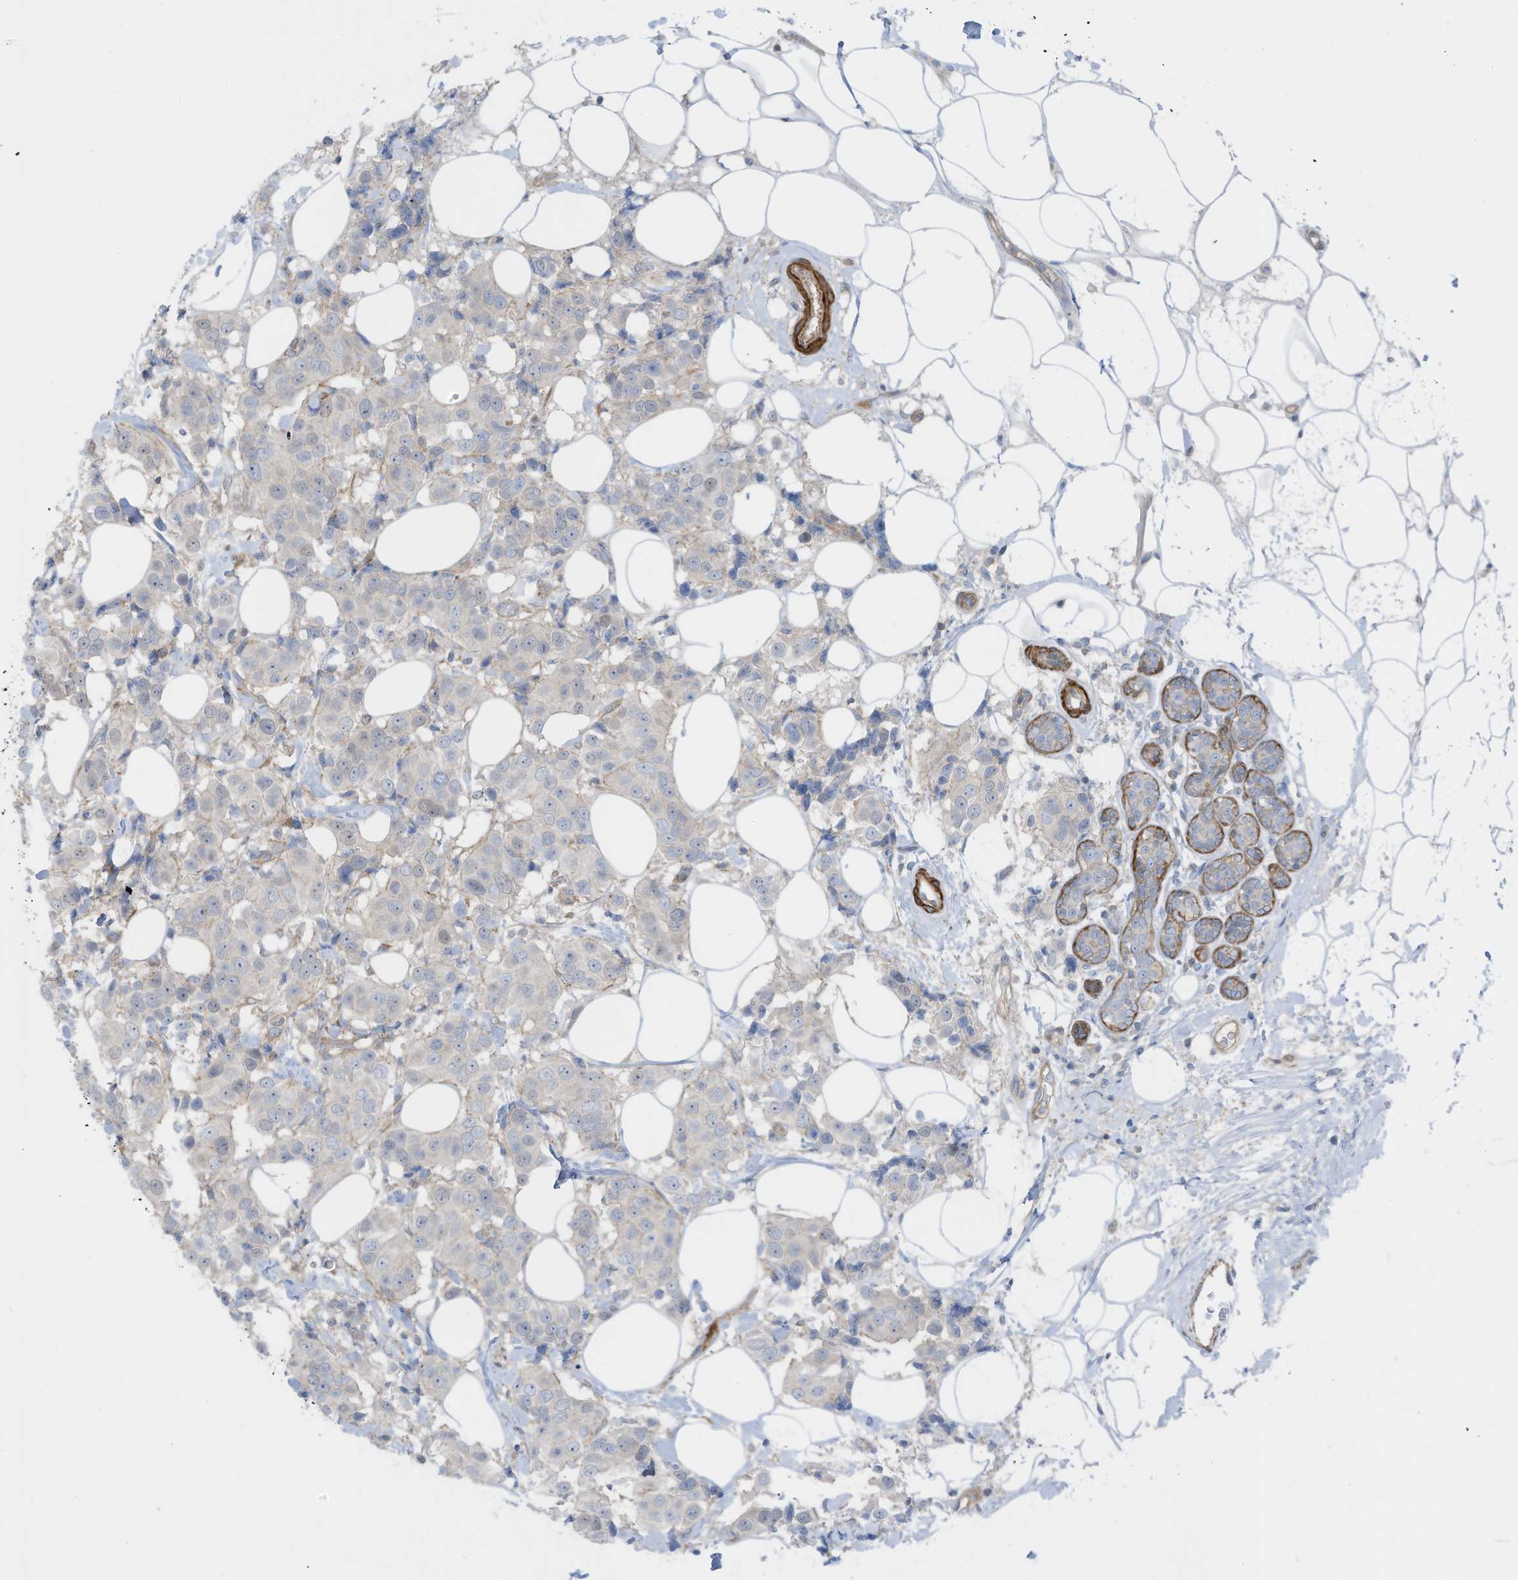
{"staining": {"intensity": "negative", "quantity": "none", "location": "none"}, "tissue": "breast cancer", "cell_type": "Tumor cells", "image_type": "cancer", "snomed": [{"axis": "morphology", "description": "Normal tissue, NOS"}, {"axis": "morphology", "description": "Duct carcinoma"}, {"axis": "topography", "description": "Breast"}], "caption": "An image of human breast cancer is negative for staining in tumor cells. (DAB (3,3'-diaminobenzidine) immunohistochemistry visualized using brightfield microscopy, high magnification).", "gene": "ZNF846", "patient": {"sex": "female", "age": 39}}